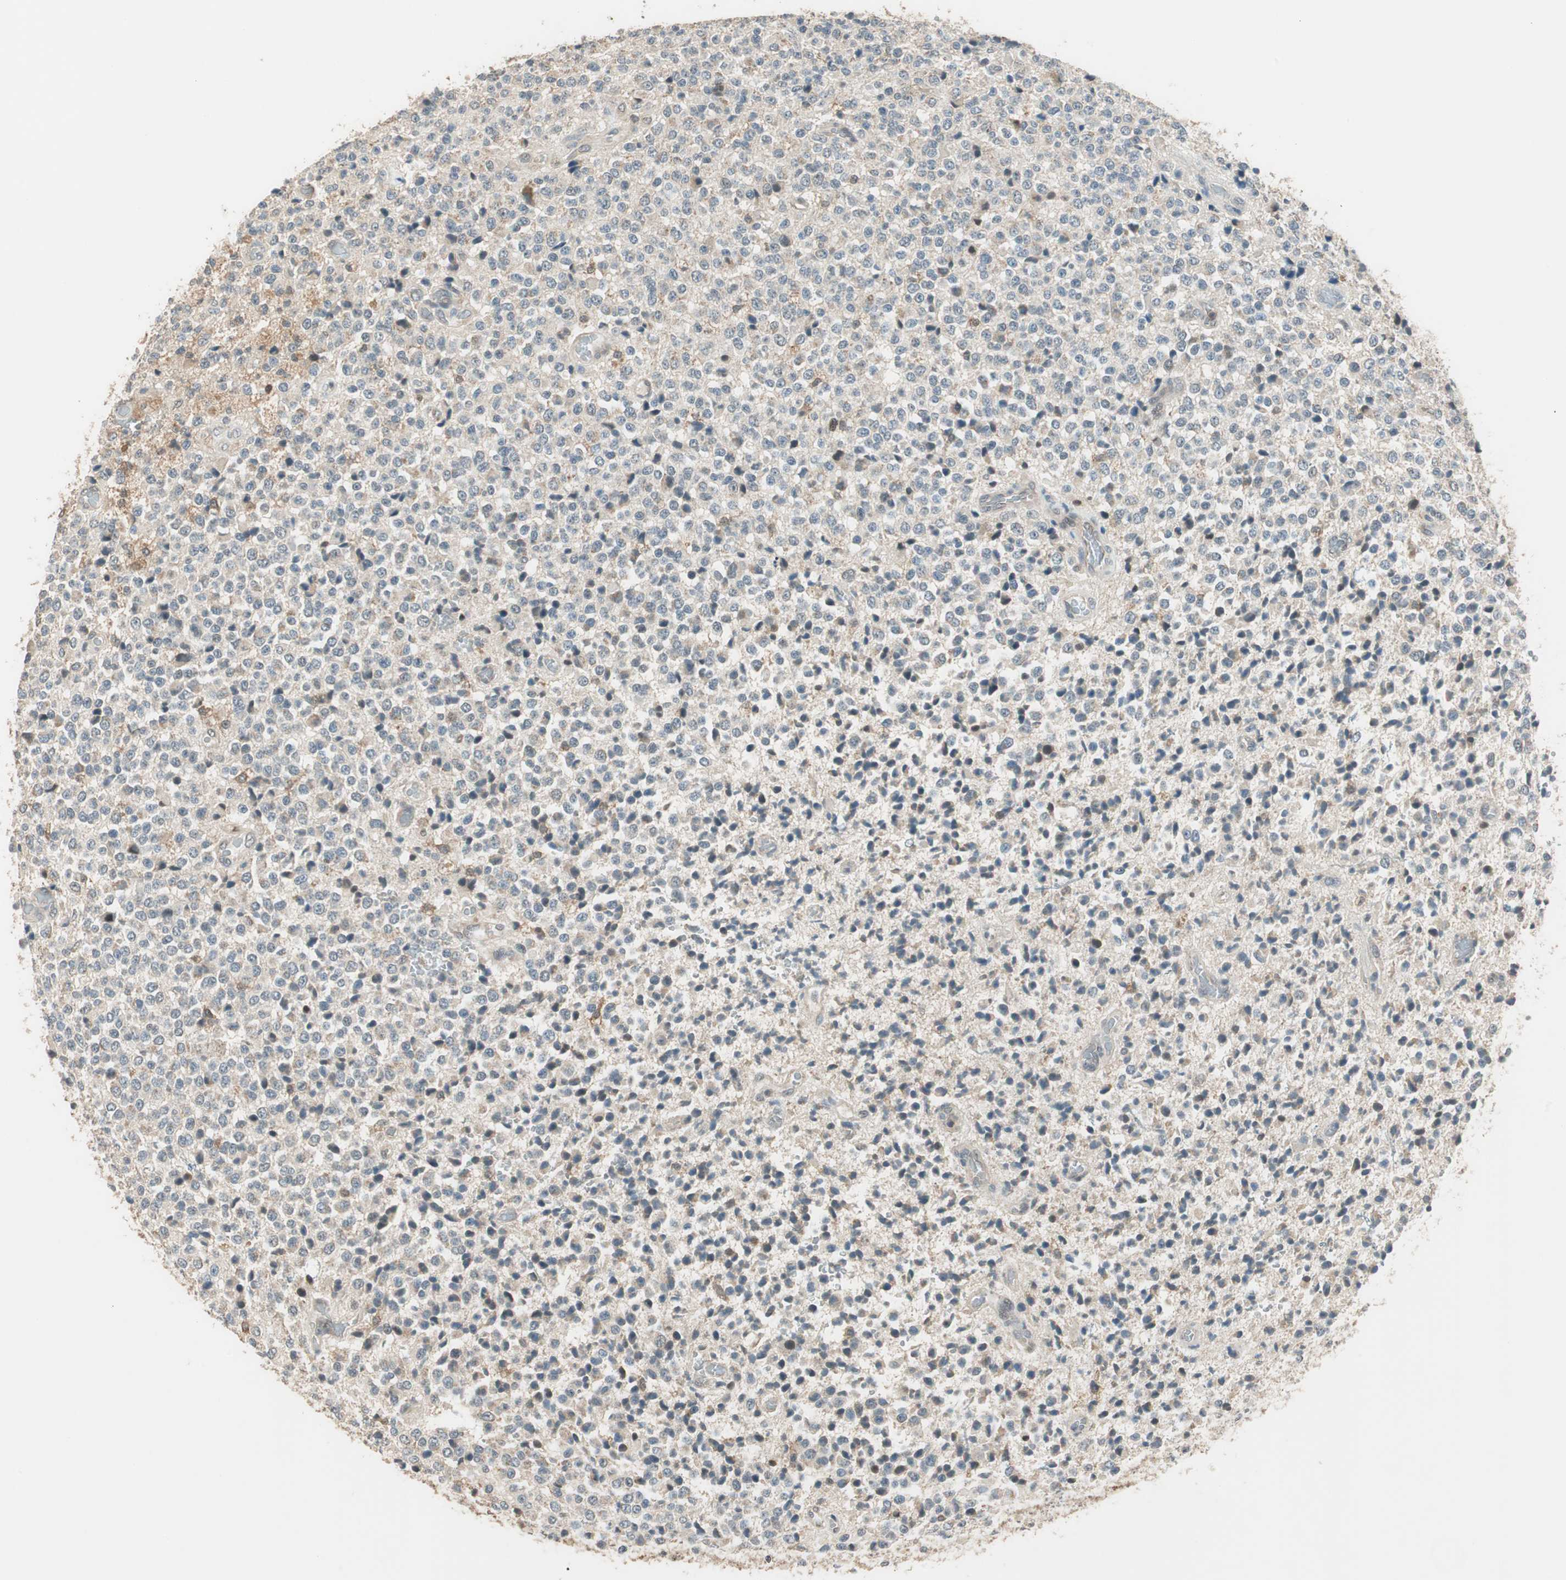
{"staining": {"intensity": "negative", "quantity": "none", "location": "none"}, "tissue": "glioma", "cell_type": "Tumor cells", "image_type": "cancer", "snomed": [{"axis": "morphology", "description": "Glioma, malignant, High grade"}, {"axis": "topography", "description": "pancreas cauda"}], "caption": "An immunohistochemistry photomicrograph of high-grade glioma (malignant) is shown. There is no staining in tumor cells of high-grade glioma (malignant). (Brightfield microscopy of DAB (3,3'-diaminobenzidine) IHC at high magnification).", "gene": "TRIM21", "patient": {"sex": "male", "age": 60}}